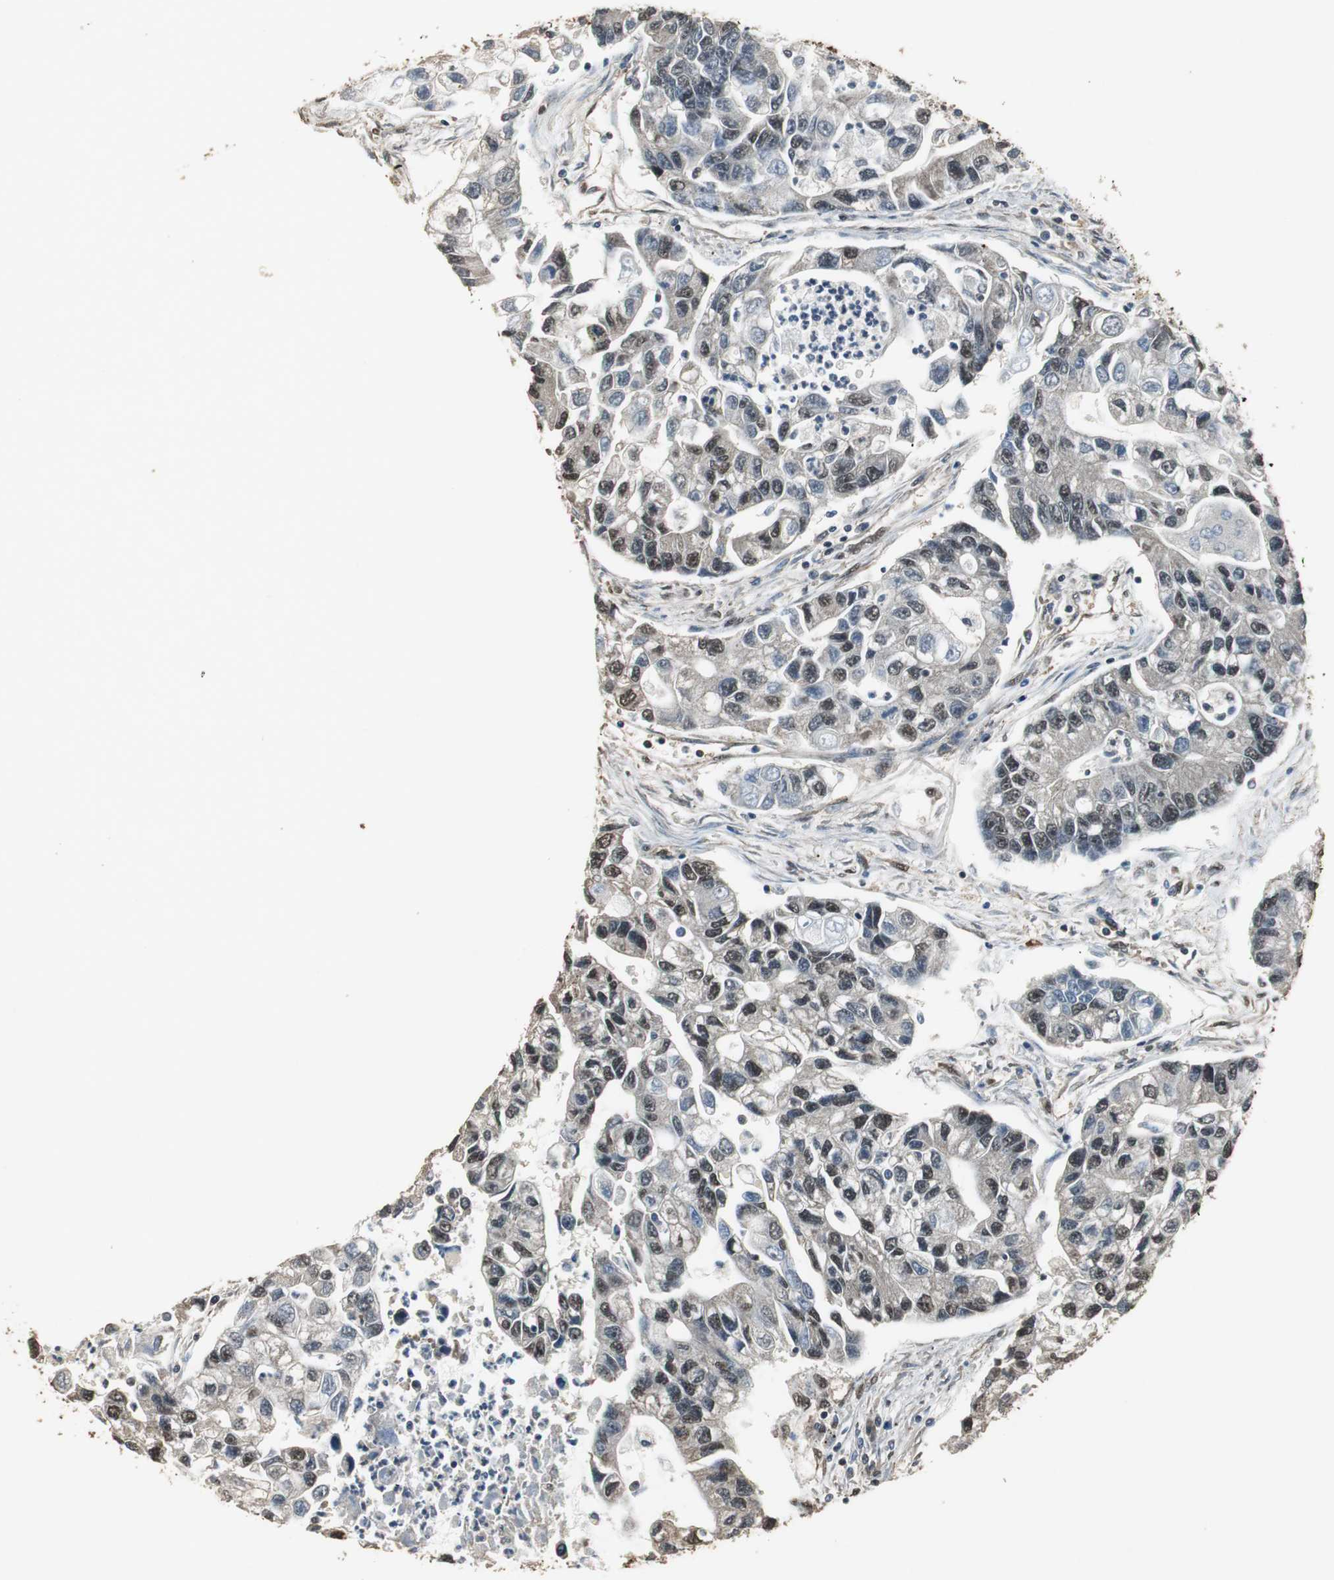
{"staining": {"intensity": "moderate", "quantity": "25%-75%", "location": "nuclear"}, "tissue": "lung cancer", "cell_type": "Tumor cells", "image_type": "cancer", "snomed": [{"axis": "morphology", "description": "Adenocarcinoma, NOS"}, {"axis": "topography", "description": "Lung"}], "caption": "About 25%-75% of tumor cells in adenocarcinoma (lung) demonstrate moderate nuclear protein positivity as visualized by brown immunohistochemical staining.", "gene": "PPP1R13B", "patient": {"sex": "female", "age": 51}}